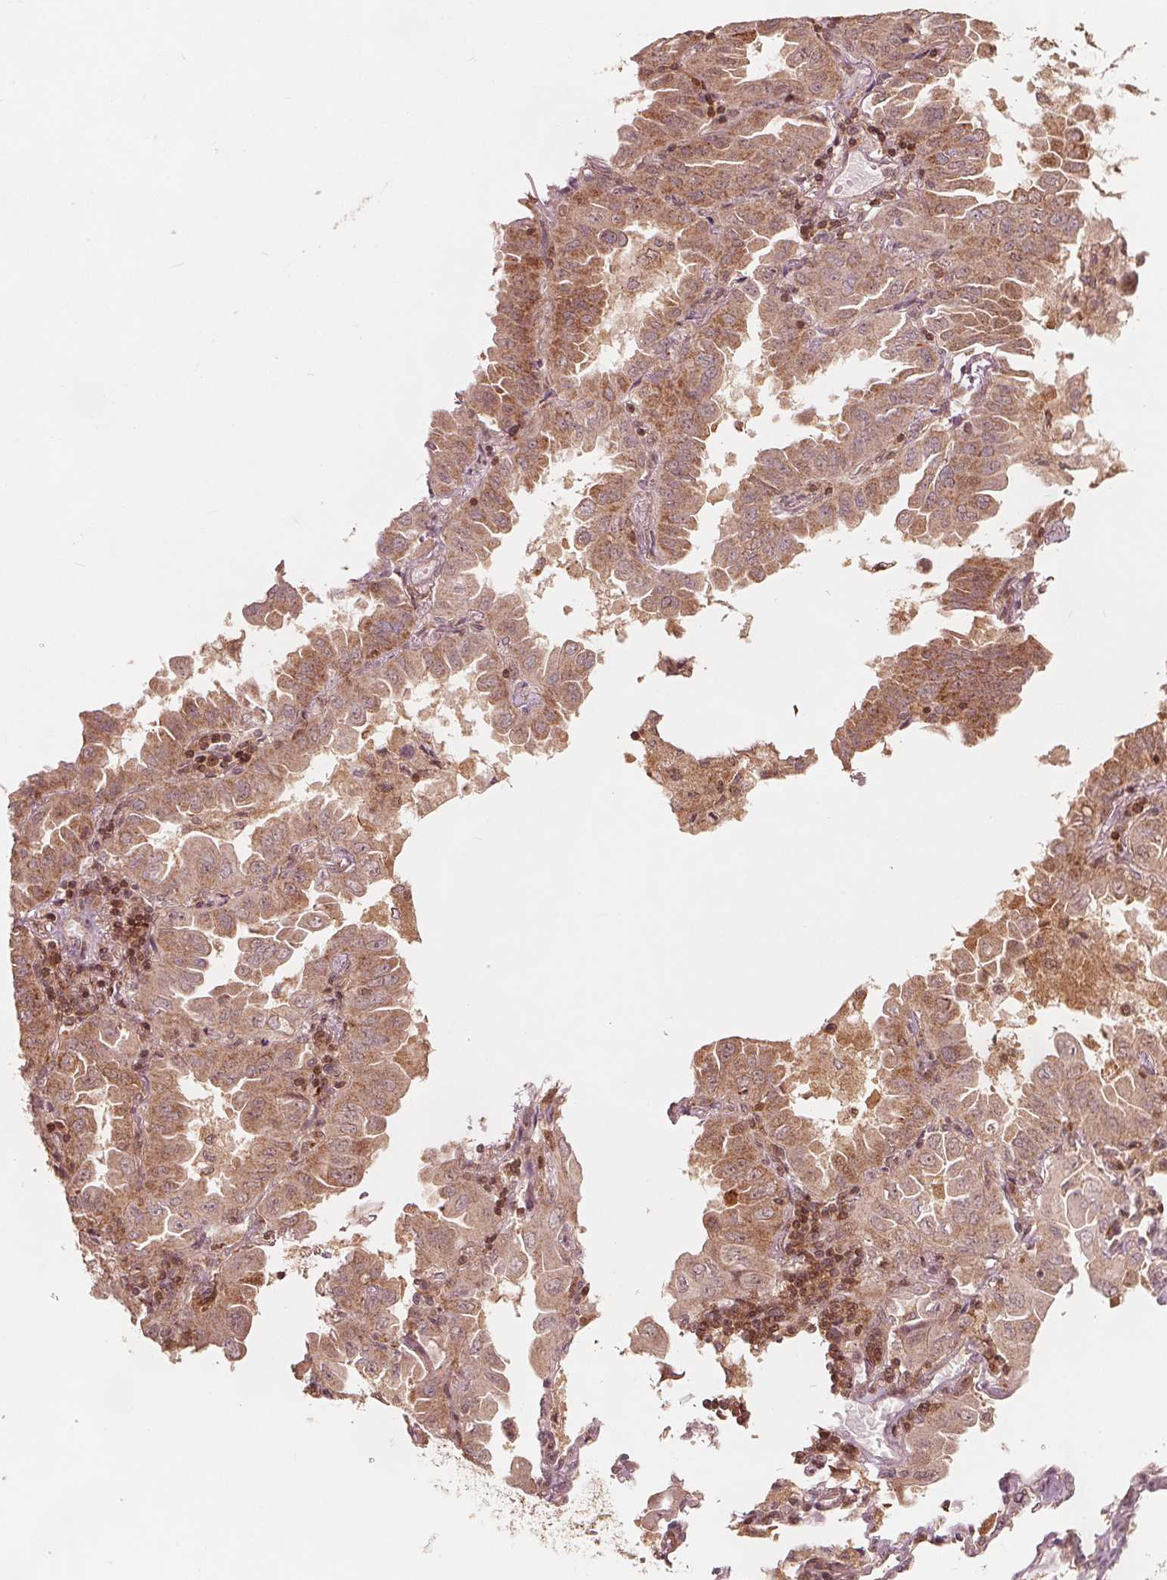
{"staining": {"intensity": "moderate", "quantity": "25%-75%", "location": "cytoplasmic/membranous"}, "tissue": "lung cancer", "cell_type": "Tumor cells", "image_type": "cancer", "snomed": [{"axis": "morphology", "description": "Adenocarcinoma, NOS"}, {"axis": "topography", "description": "Lung"}], "caption": "Adenocarcinoma (lung) stained with a protein marker displays moderate staining in tumor cells.", "gene": "AIP", "patient": {"sex": "male", "age": 64}}